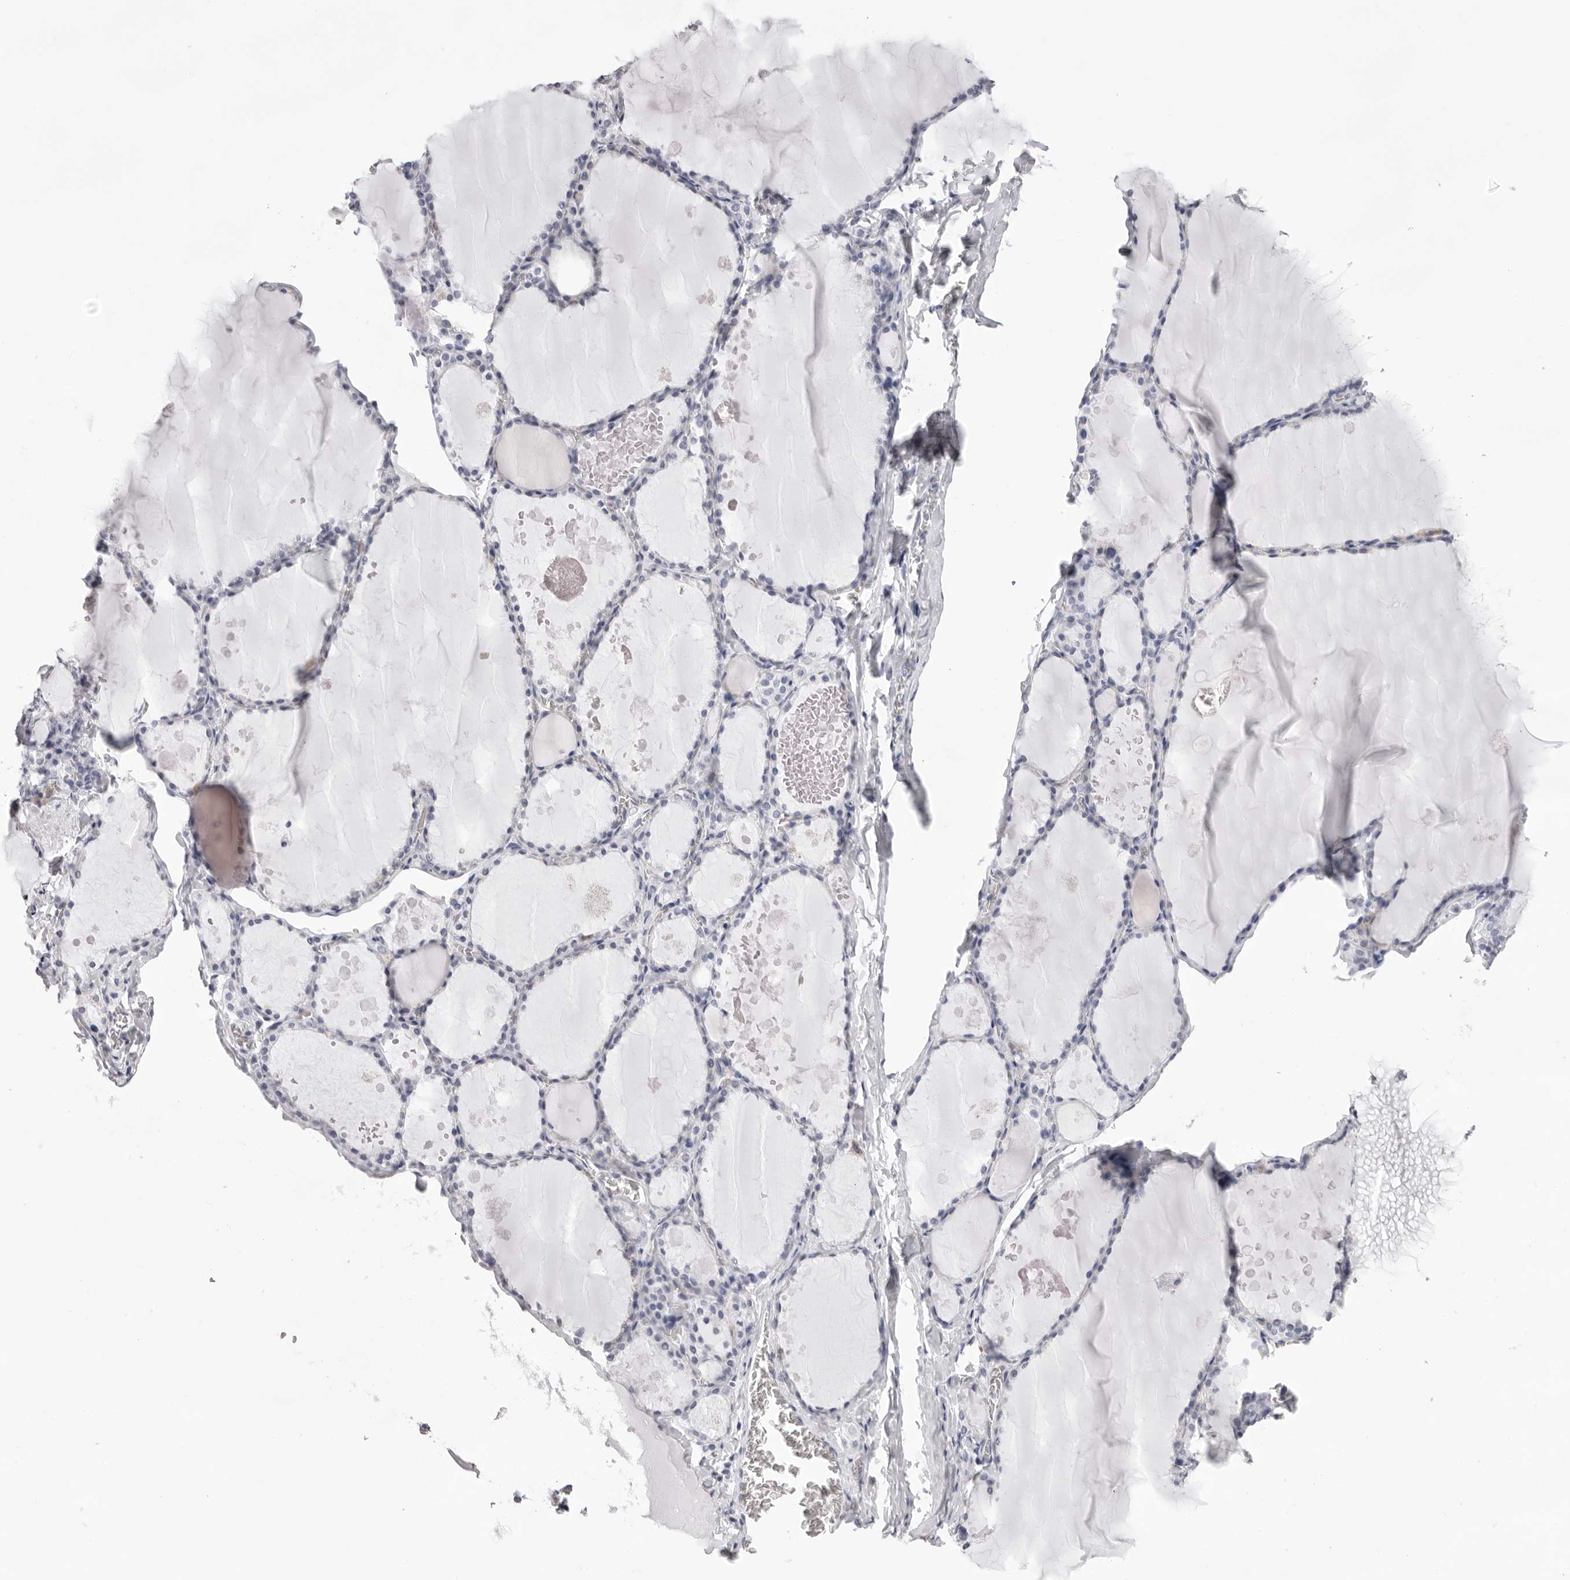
{"staining": {"intensity": "negative", "quantity": "none", "location": "none"}, "tissue": "thyroid gland", "cell_type": "Glandular cells", "image_type": "normal", "snomed": [{"axis": "morphology", "description": "Normal tissue, NOS"}, {"axis": "topography", "description": "Thyroid gland"}], "caption": "Protein analysis of normal thyroid gland reveals no significant staining in glandular cells. (Stains: DAB IHC with hematoxylin counter stain, Microscopy: brightfield microscopy at high magnification).", "gene": "SMIM2", "patient": {"sex": "male", "age": 56}}